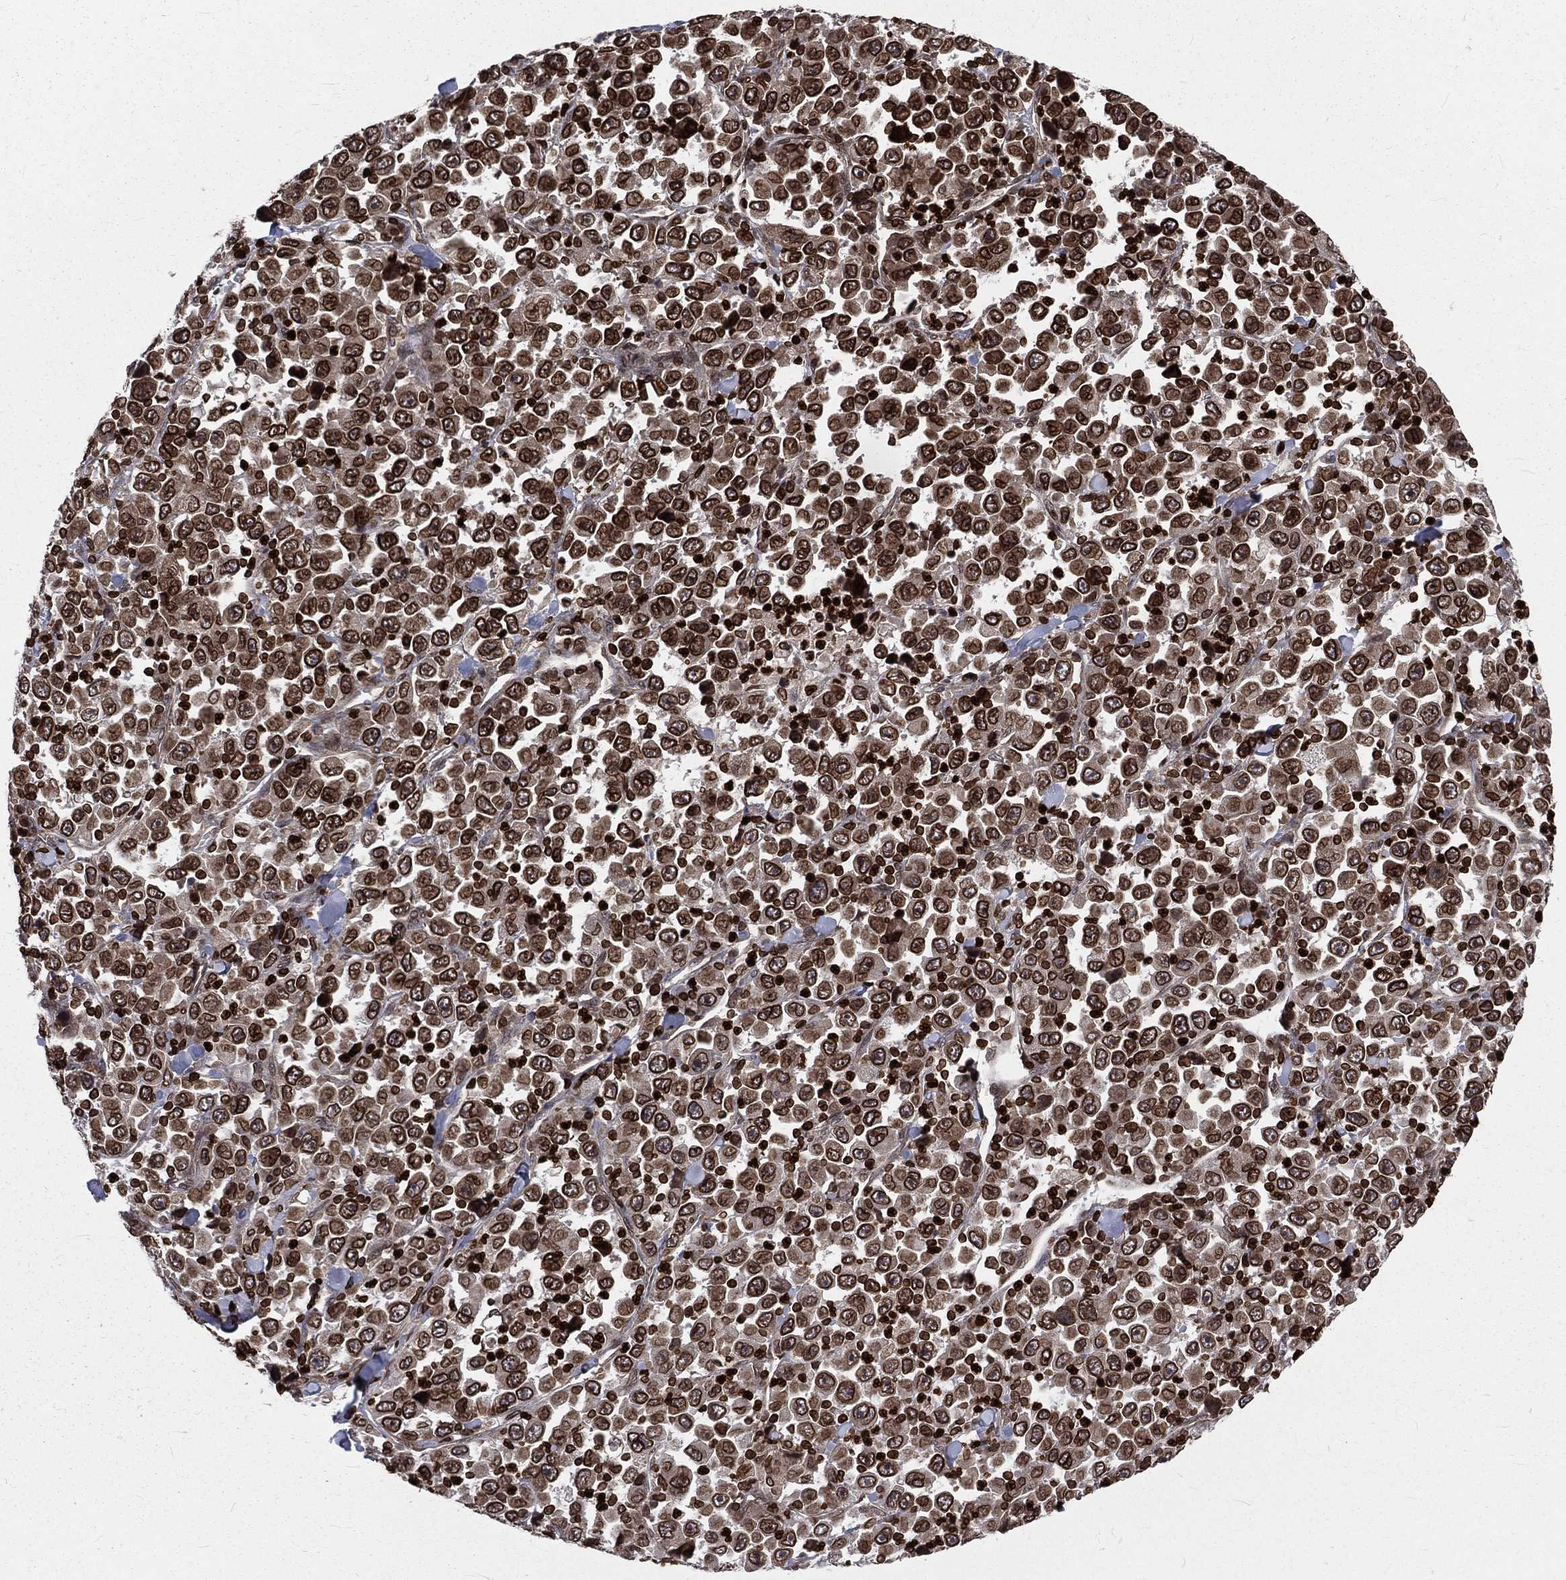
{"staining": {"intensity": "strong", "quantity": ">75%", "location": "cytoplasmic/membranous,nuclear"}, "tissue": "stomach cancer", "cell_type": "Tumor cells", "image_type": "cancer", "snomed": [{"axis": "morphology", "description": "Normal tissue, NOS"}, {"axis": "morphology", "description": "Adenocarcinoma, NOS"}, {"axis": "topography", "description": "Stomach, upper"}, {"axis": "topography", "description": "Stomach"}], "caption": "Adenocarcinoma (stomach) stained with a brown dye shows strong cytoplasmic/membranous and nuclear positive expression in about >75% of tumor cells.", "gene": "LBR", "patient": {"sex": "male", "age": 59}}